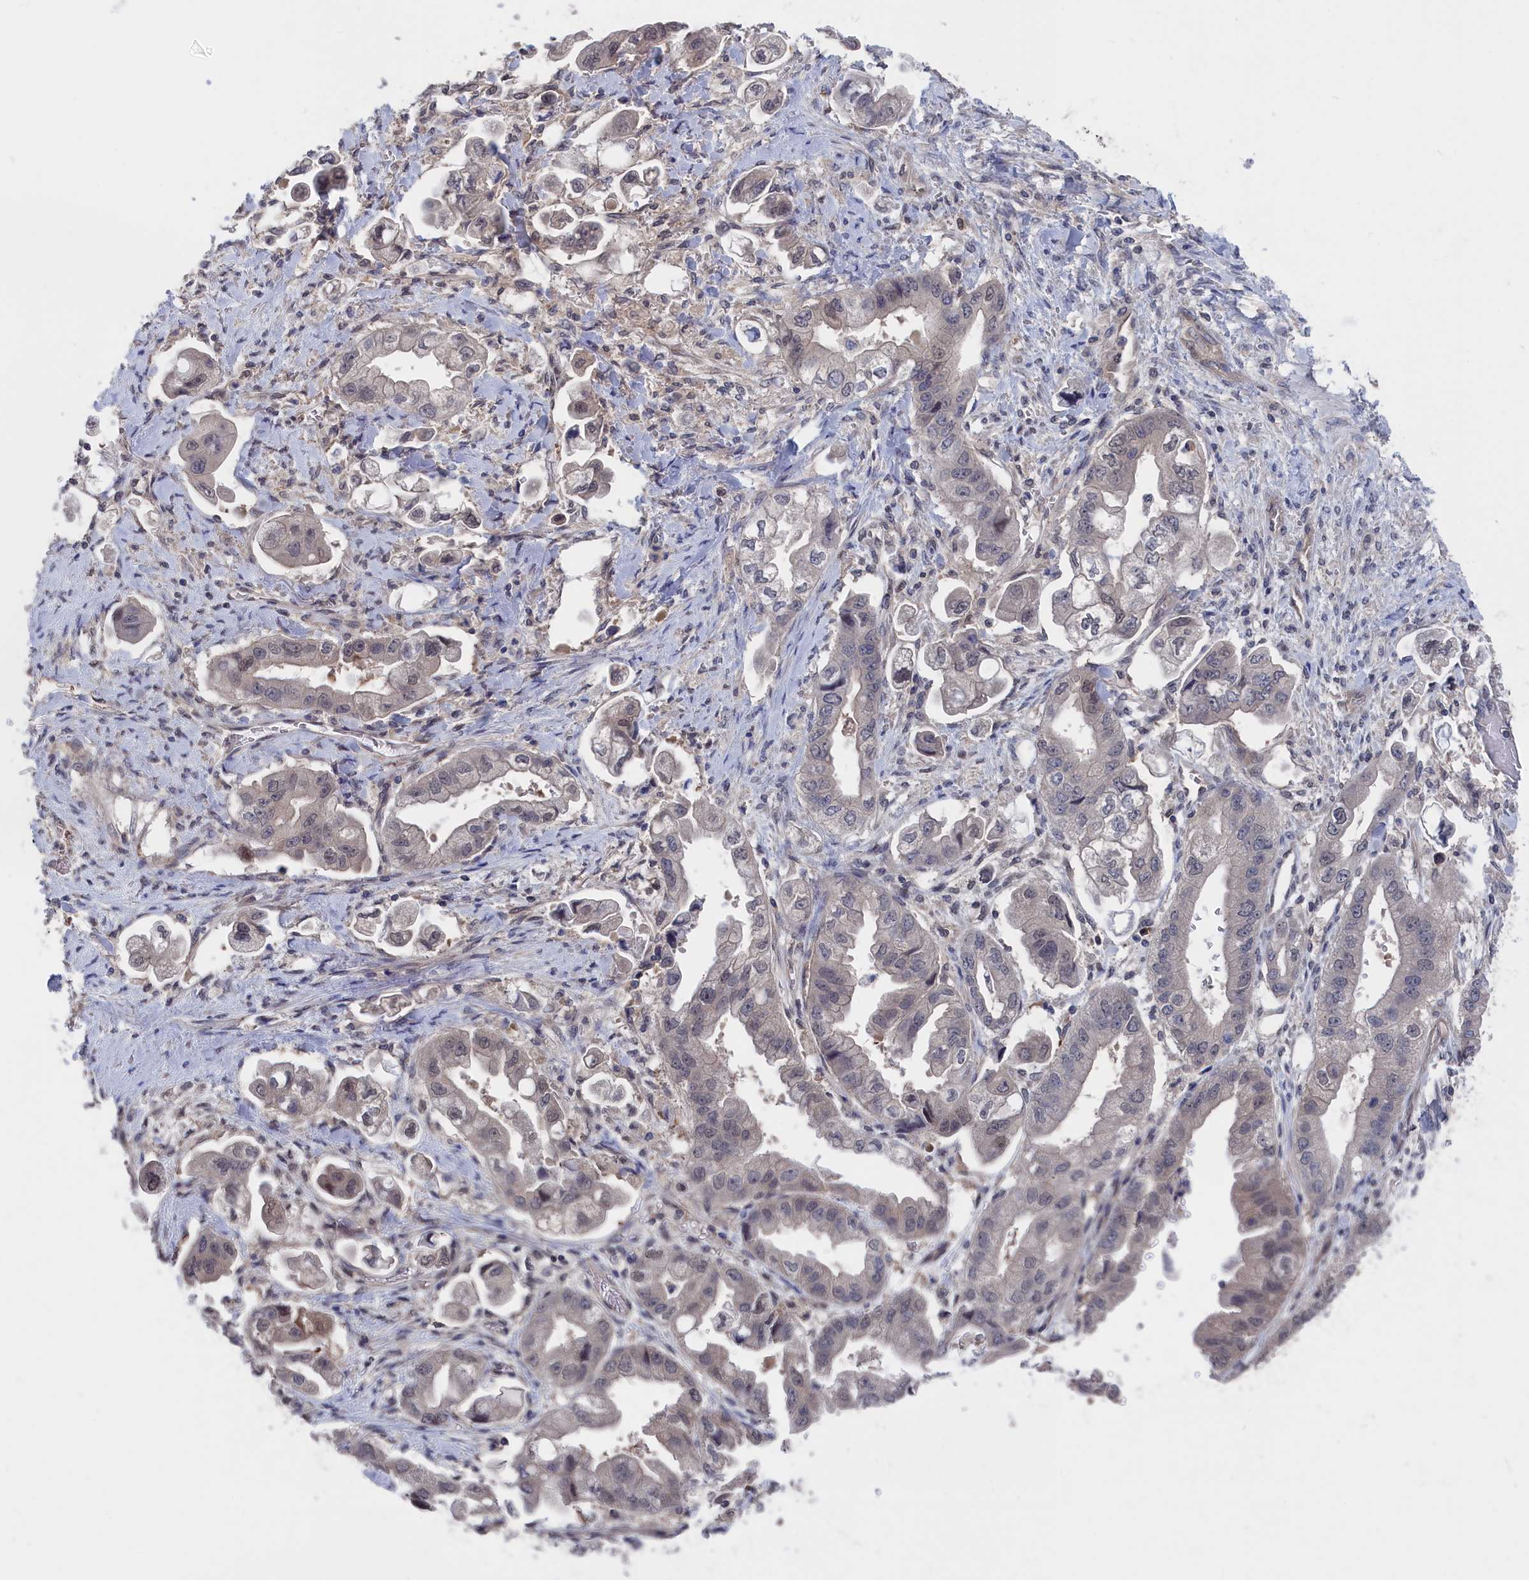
{"staining": {"intensity": "negative", "quantity": "none", "location": "none"}, "tissue": "stomach cancer", "cell_type": "Tumor cells", "image_type": "cancer", "snomed": [{"axis": "morphology", "description": "Adenocarcinoma, NOS"}, {"axis": "topography", "description": "Stomach"}], "caption": "Immunohistochemical staining of stomach adenocarcinoma displays no significant positivity in tumor cells. The staining was performed using DAB to visualize the protein expression in brown, while the nuclei were stained in blue with hematoxylin (Magnification: 20x).", "gene": "NUTF2", "patient": {"sex": "male", "age": 62}}